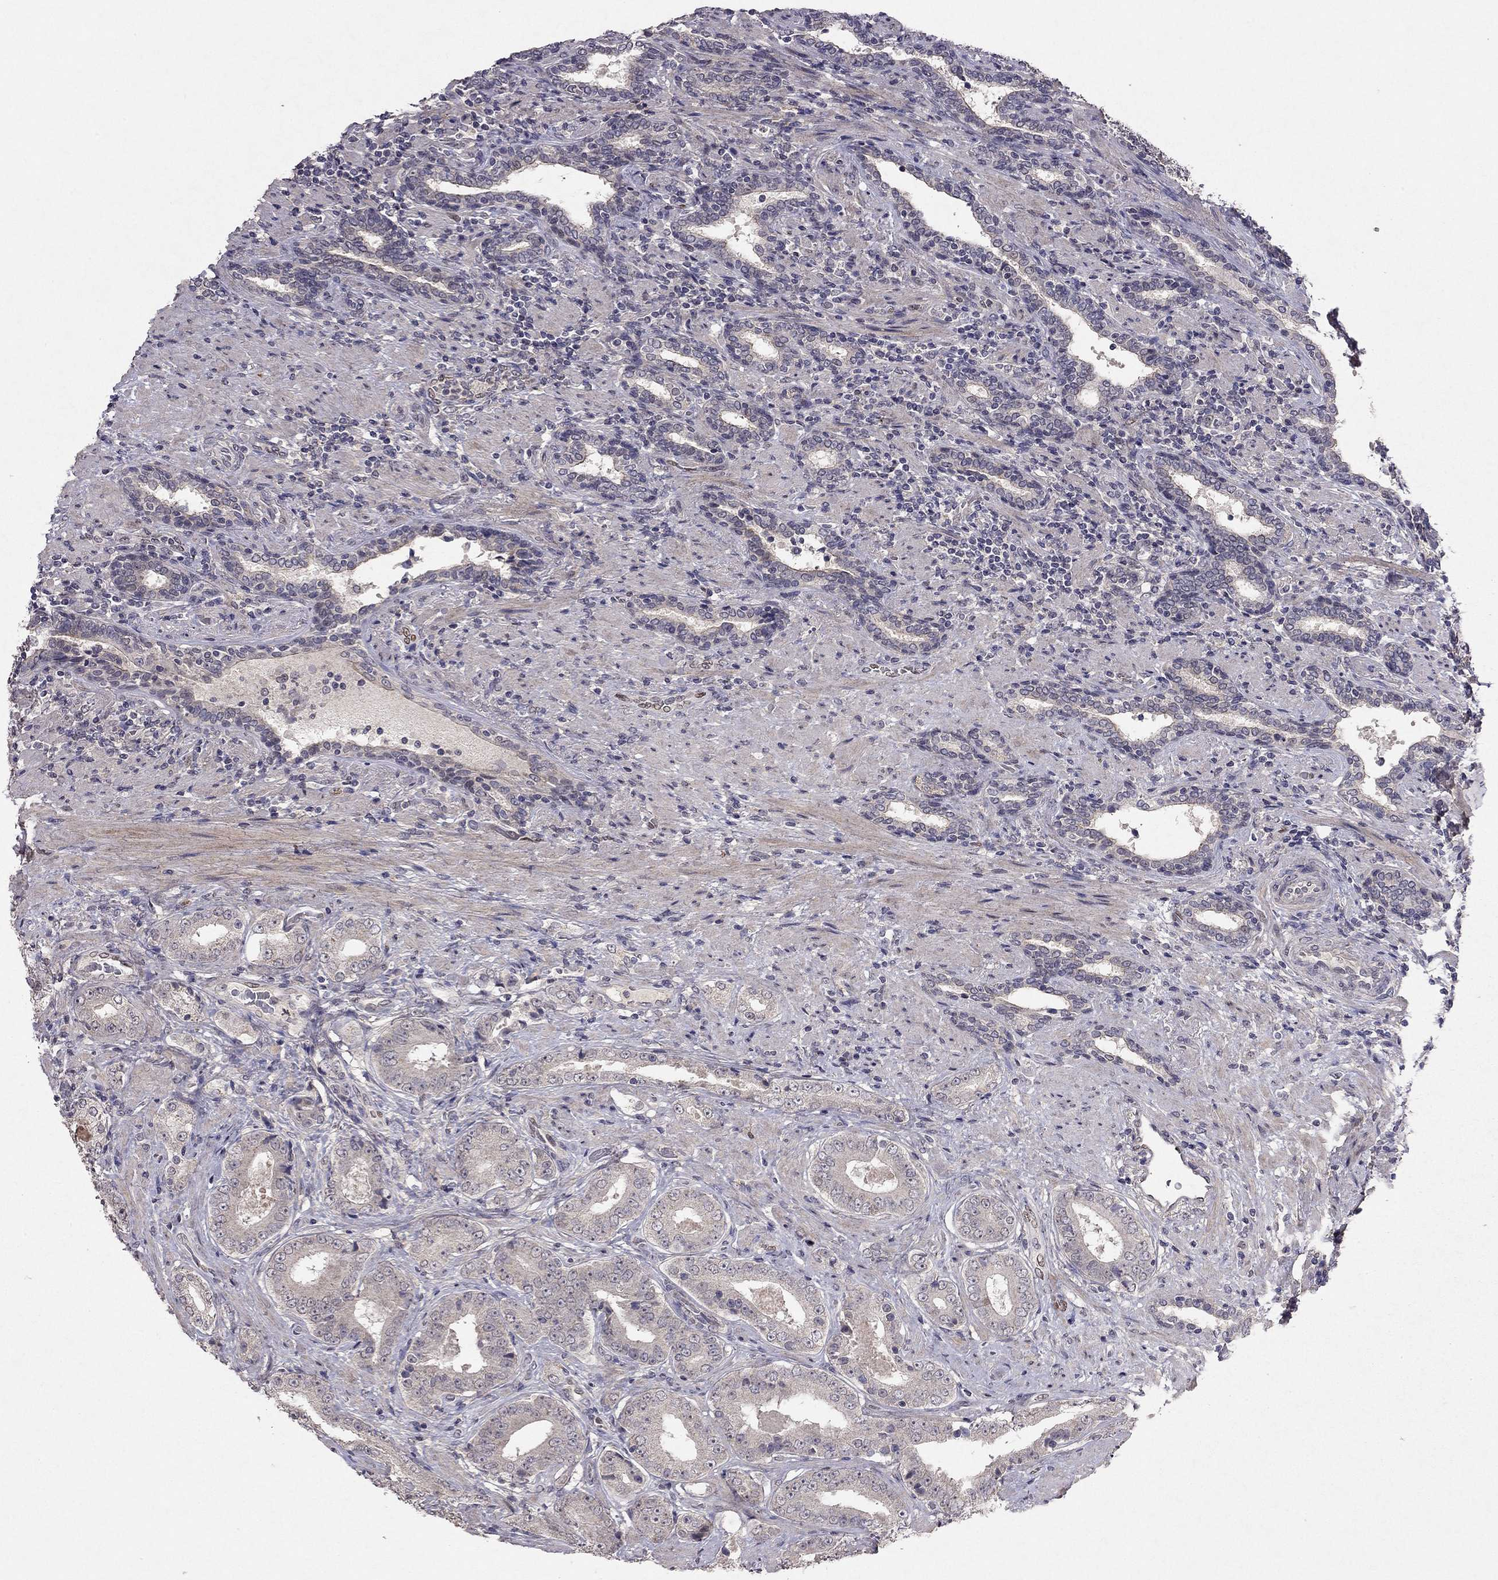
{"staining": {"intensity": "negative", "quantity": "none", "location": "none"}, "tissue": "prostate cancer", "cell_type": "Tumor cells", "image_type": "cancer", "snomed": [{"axis": "morphology", "description": "Adenocarcinoma, Low grade"}, {"axis": "topography", "description": "Prostate and seminal vesicle, NOS"}], "caption": "High power microscopy image of an immunohistochemistry micrograph of prostate cancer (low-grade adenocarcinoma), revealing no significant positivity in tumor cells.", "gene": "ESR2", "patient": {"sex": "male", "age": 61}}